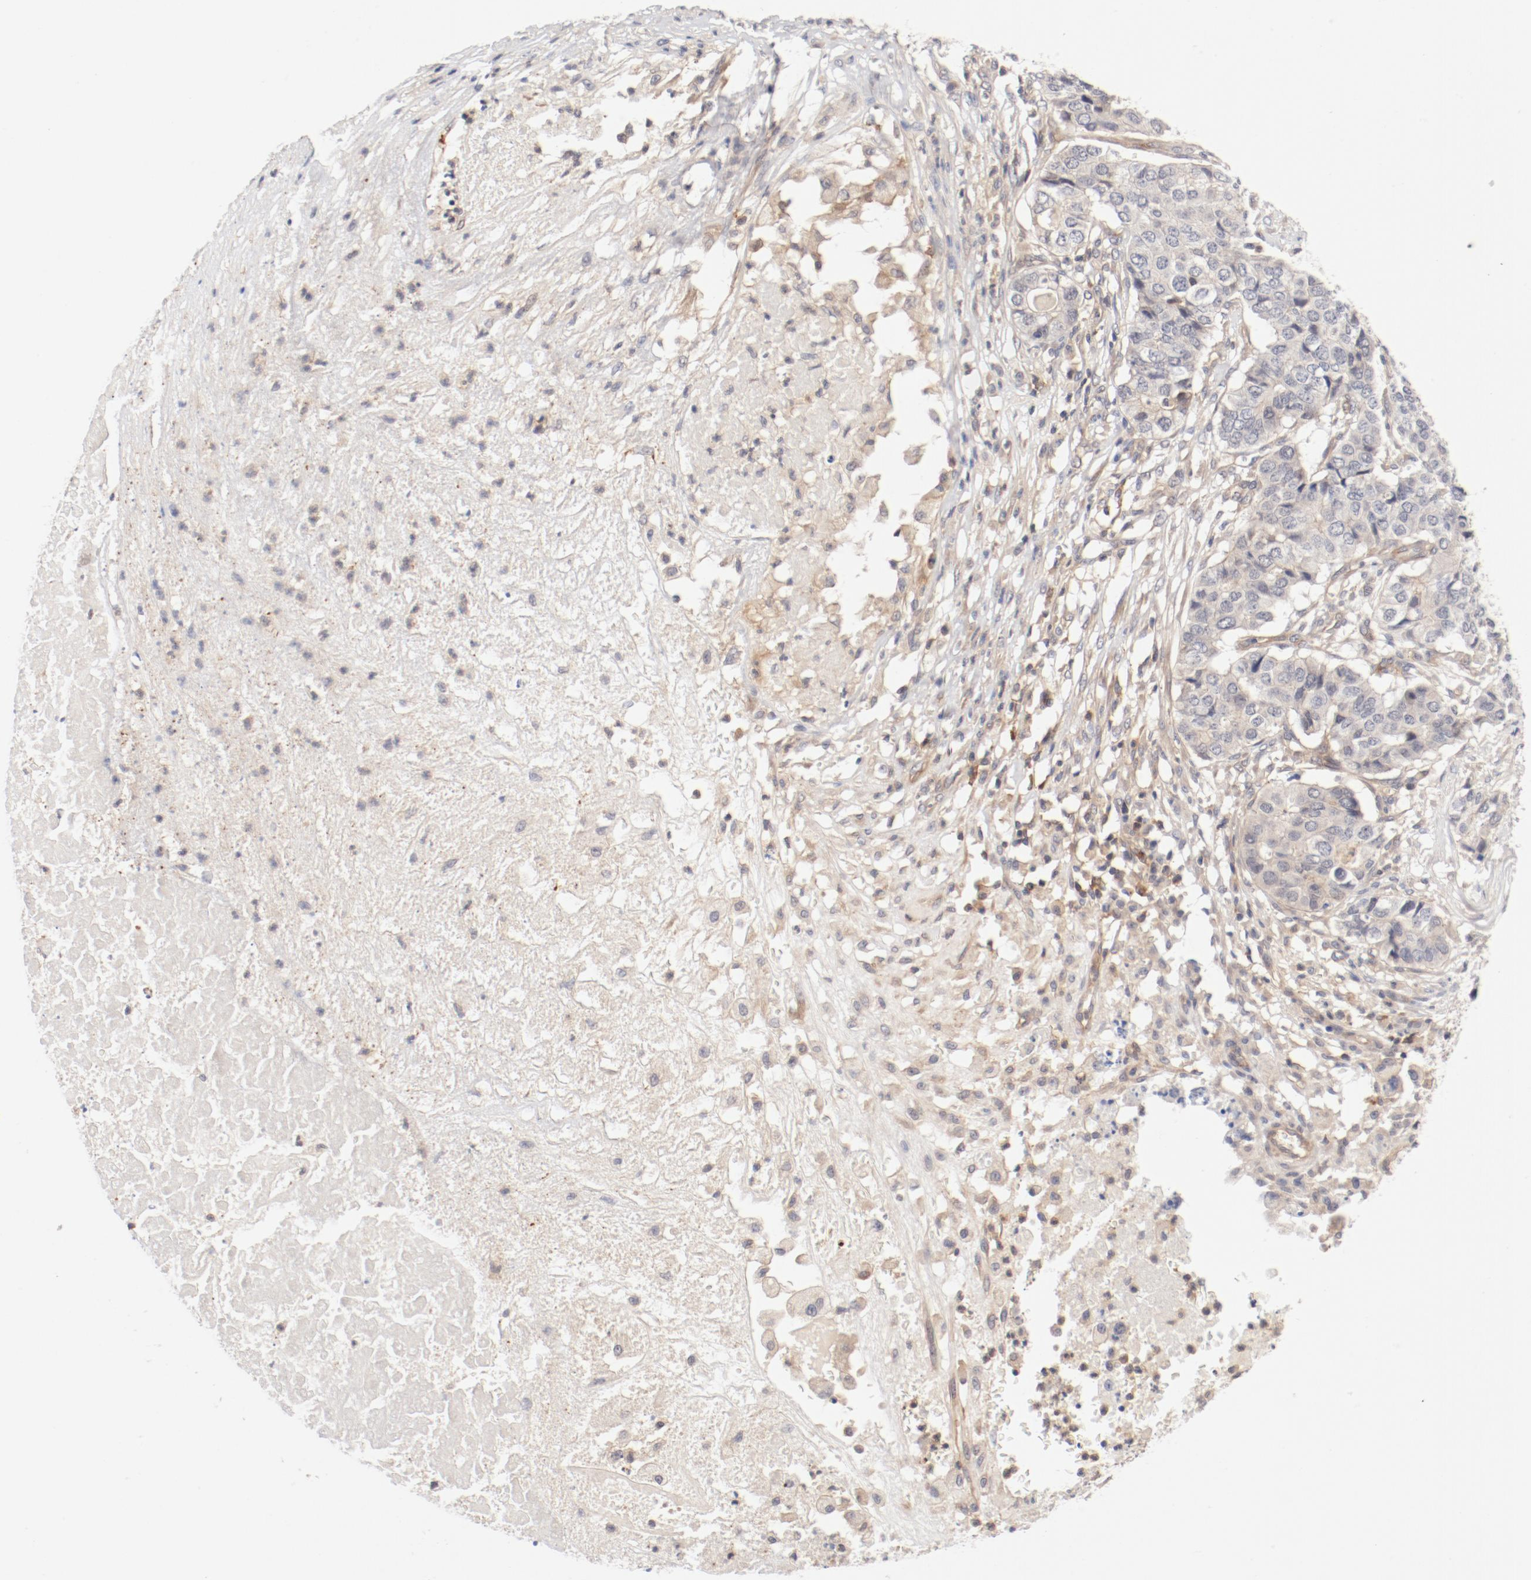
{"staining": {"intensity": "negative", "quantity": "none", "location": "none"}, "tissue": "pancreatic cancer", "cell_type": "Tumor cells", "image_type": "cancer", "snomed": [{"axis": "morphology", "description": "Adenocarcinoma, NOS"}, {"axis": "topography", "description": "Pancreas"}], "caption": "DAB (3,3'-diaminobenzidine) immunohistochemical staining of pancreatic cancer (adenocarcinoma) demonstrates no significant positivity in tumor cells. Brightfield microscopy of immunohistochemistry stained with DAB (brown) and hematoxylin (blue), captured at high magnification.", "gene": "ZNF267", "patient": {"sex": "male", "age": 50}}